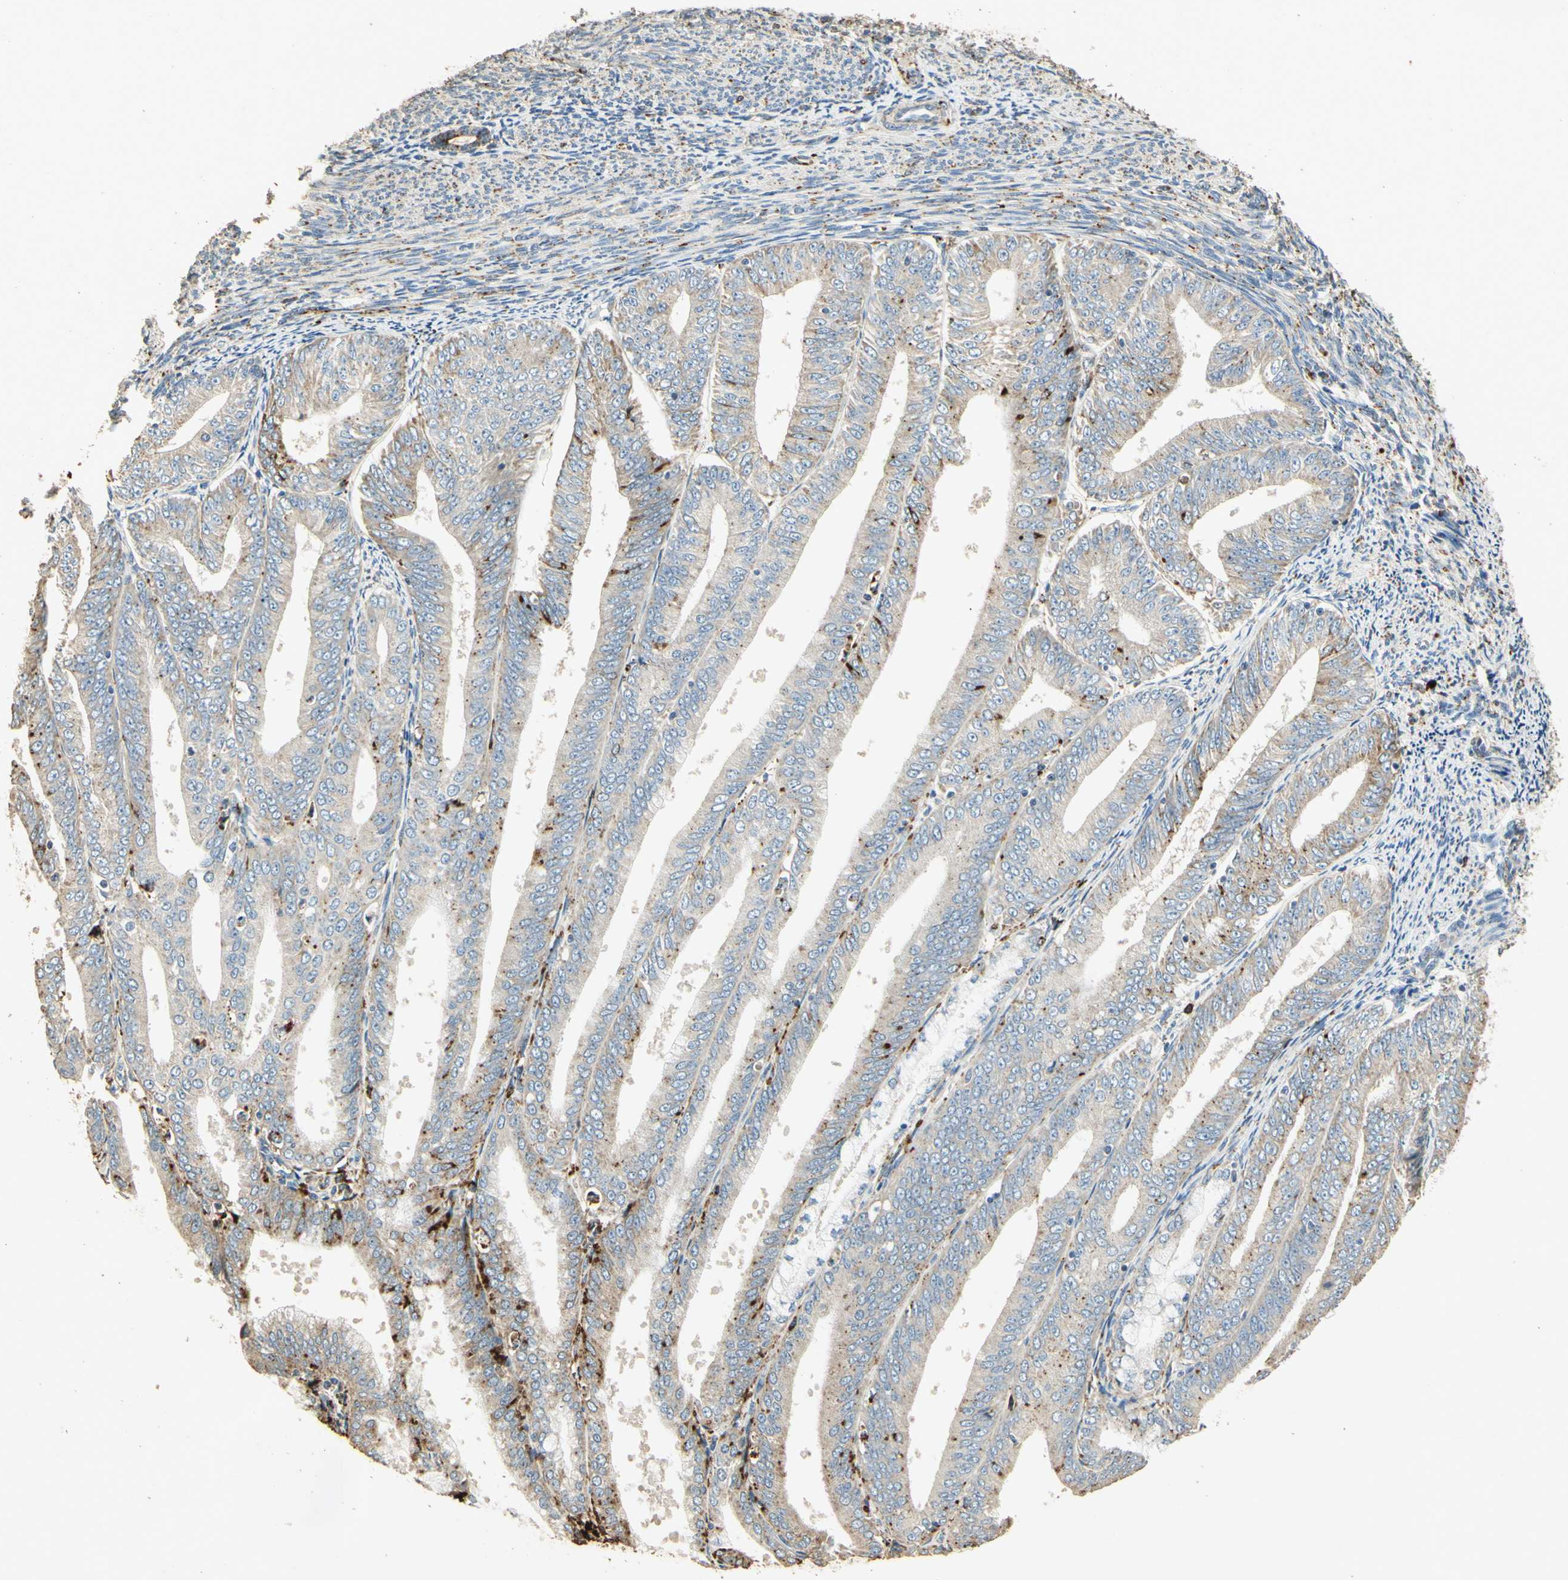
{"staining": {"intensity": "moderate", "quantity": "25%-75%", "location": "cytoplasmic/membranous"}, "tissue": "endometrial cancer", "cell_type": "Tumor cells", "image_type": "cancer", "snomed": [{"axis": "morphology", "description": "Adenocarcinoma, NOS"}, {"axis": "topography", "description": "Endometrium"}], "caption": "Immunohistochemistry micrograph of neoplastic tissue: endometrial adenocarcinoma stained using immunohistochemistry demonstrates medium levels of moderate protein expression localized specifically in the cytoplasmic/membranous of tumor cells, appearing as a cytoplasmic/membranous brown color.", "gene": "ARHGEF17", "patient": {"sex": "female", "age": 63}}